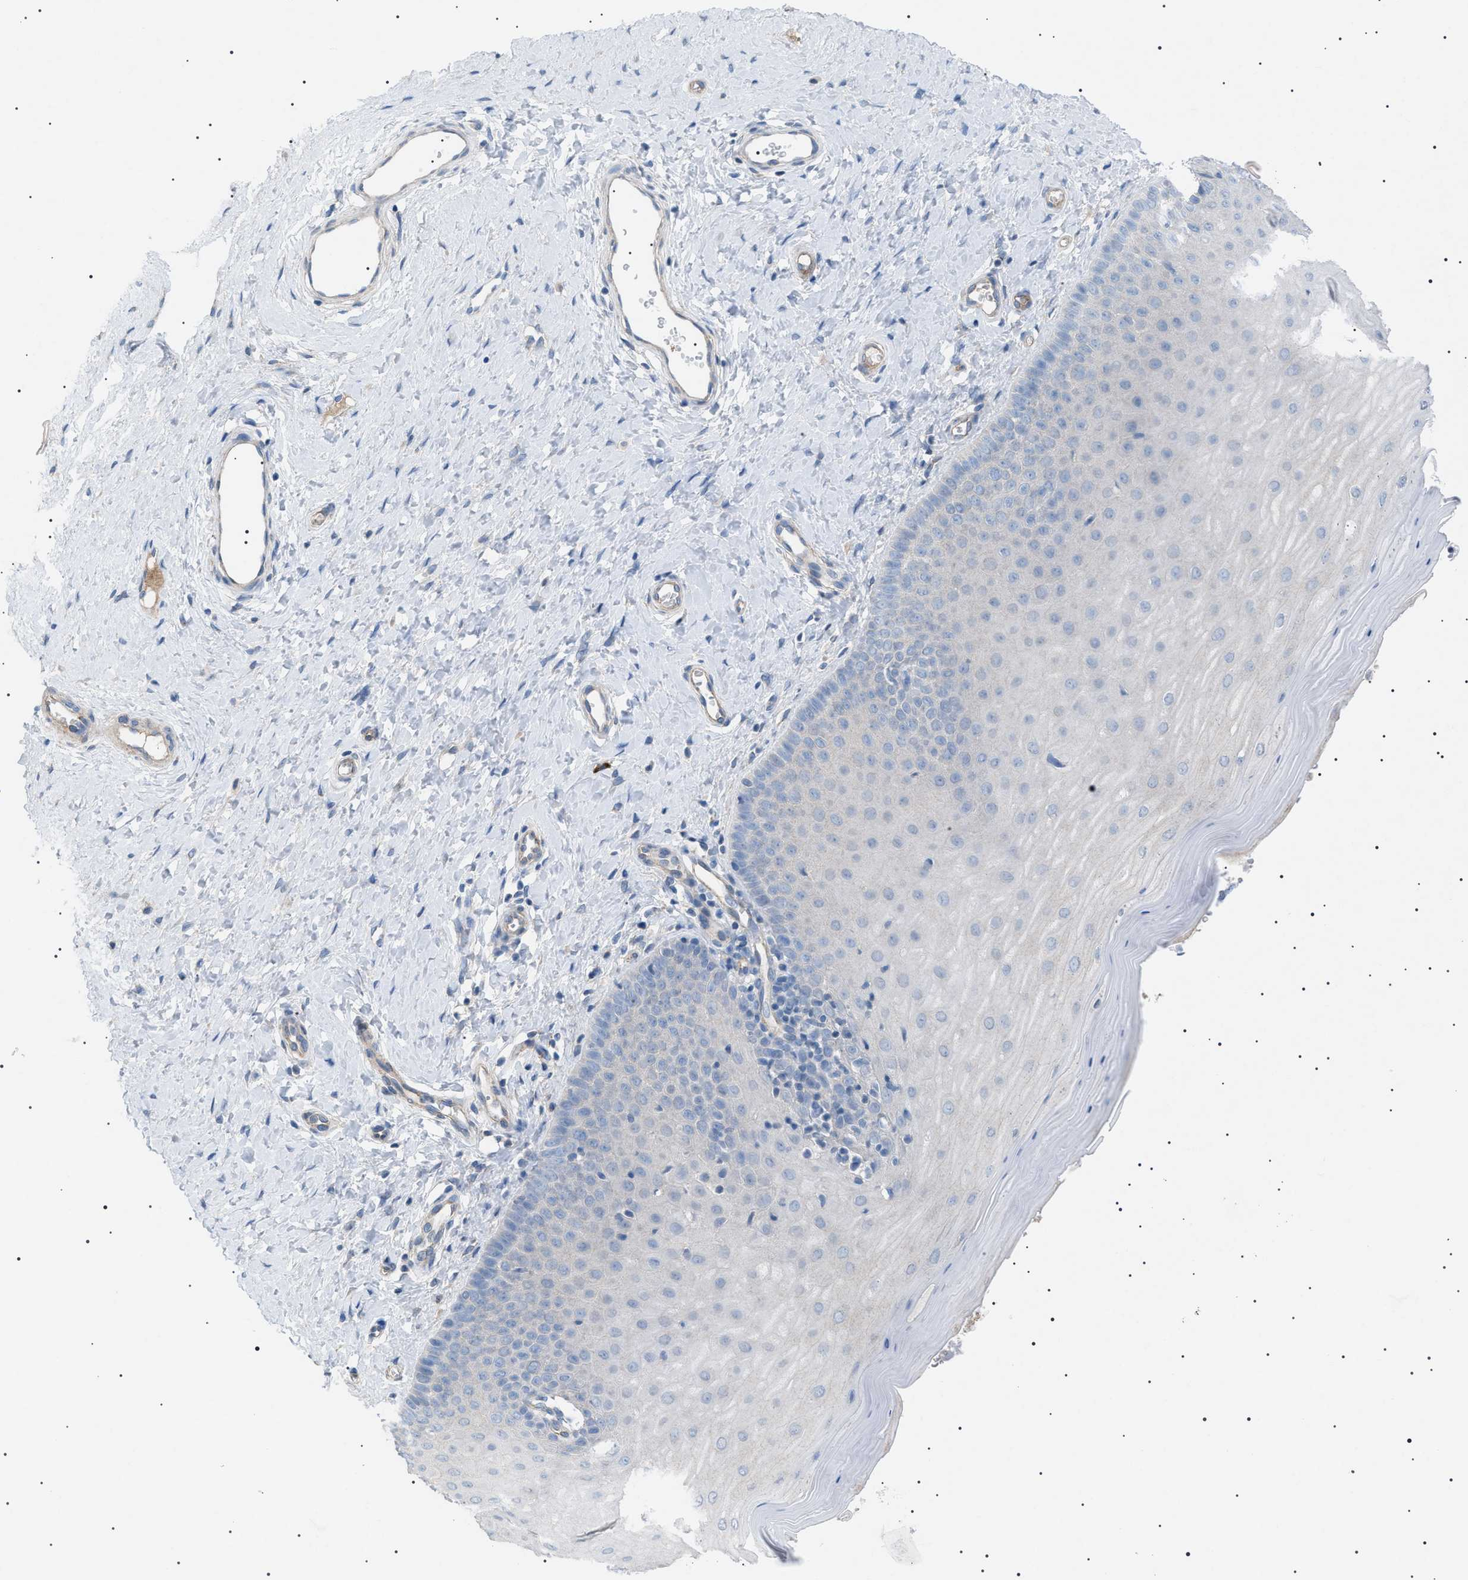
{"staining": {"intensity": "negative", "quantity": "none", "location": "none"}, "tissue": "cervix", "cell_type": "Squamous epithelial cells", "image_type": "normal", "snomed": [{"axis": "morphology", "description": "Normal tissue, NOS"}, {"axis": "topography", "description": "Cervix"}], "caption": "Human cervix stained for a protein using IHC reveals no positivity in squamous epithelial cells.", "gene": "ADAMTS1", "patient": {"sex": "female", "age": 55}}